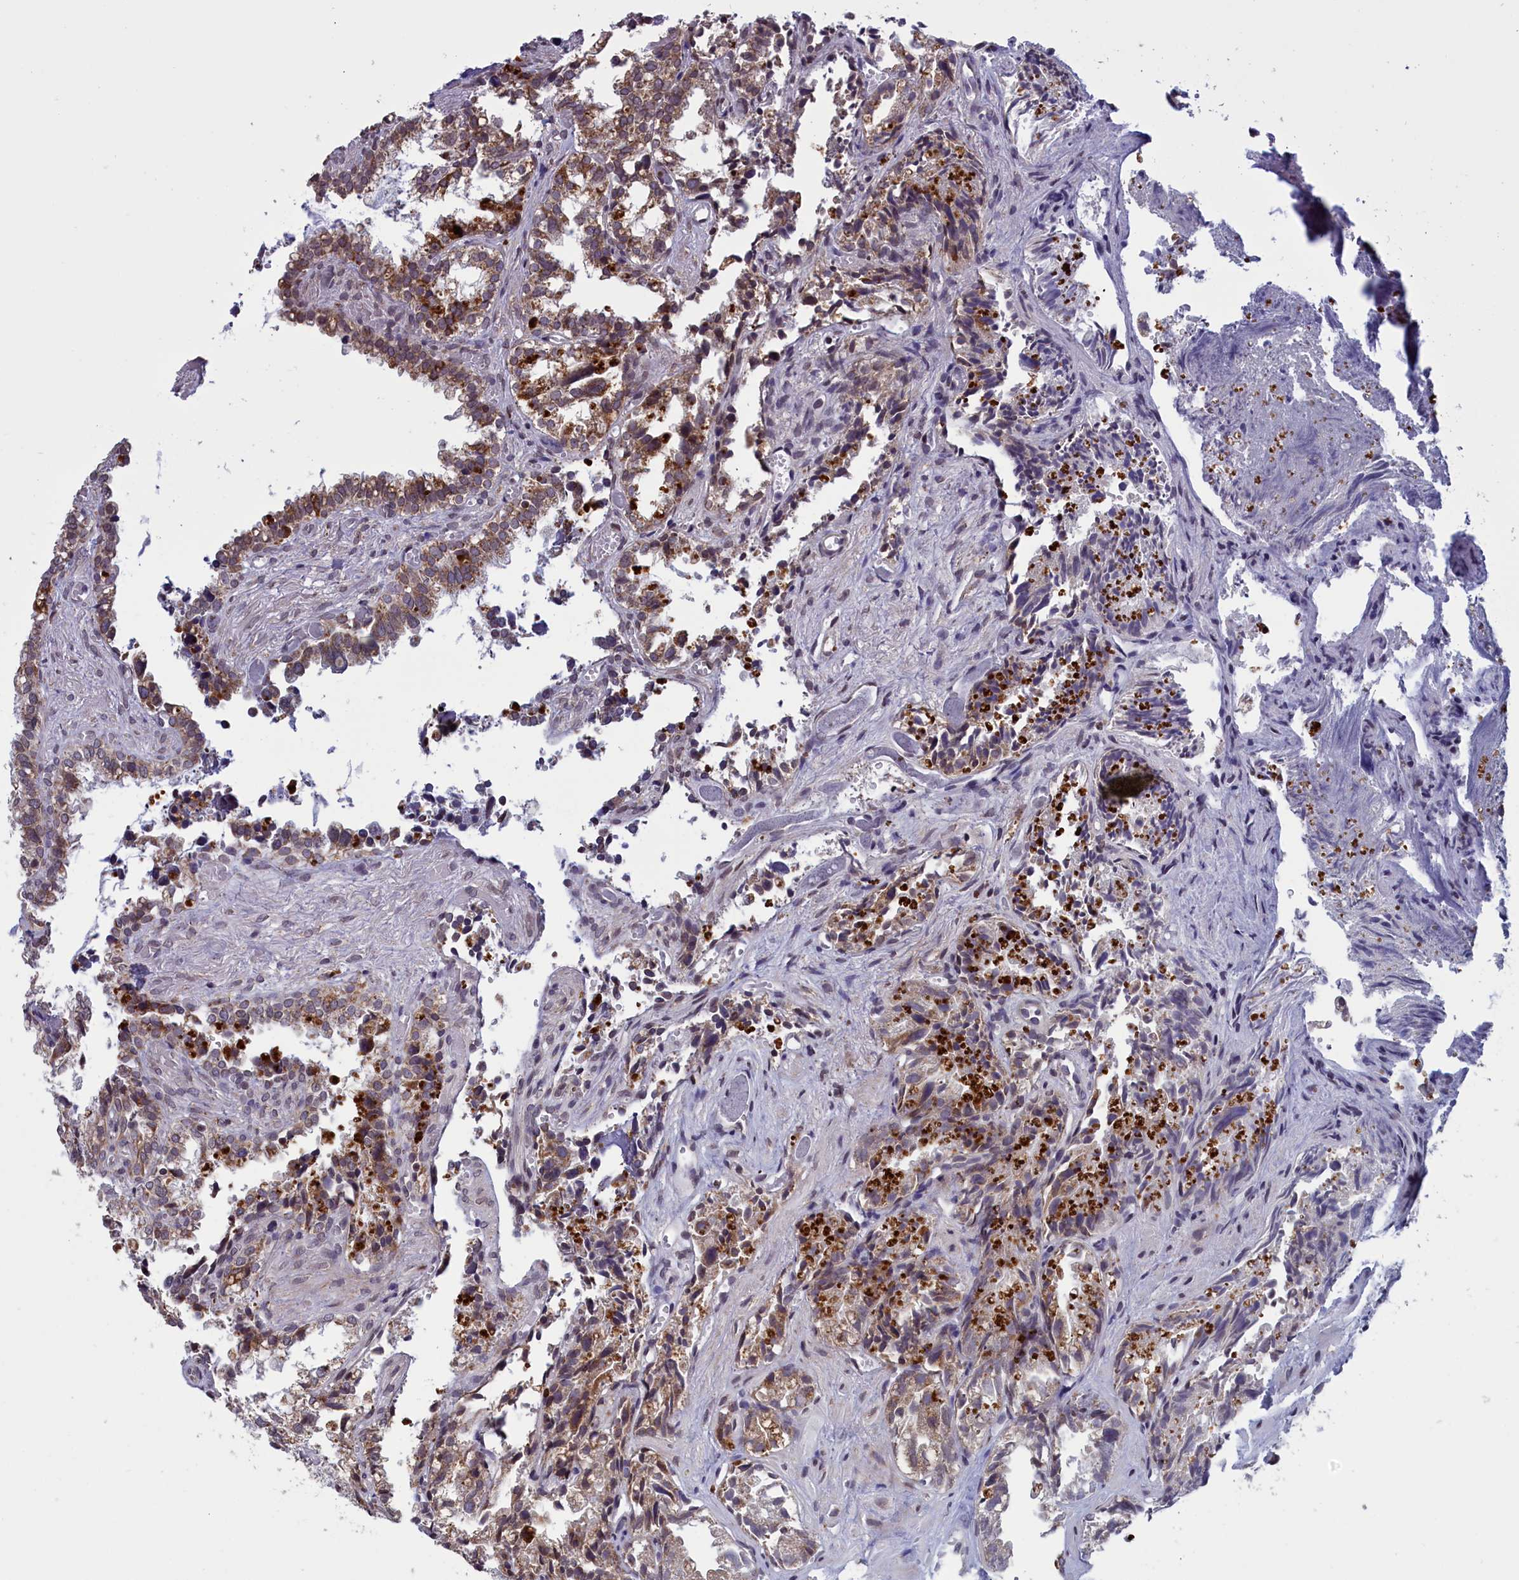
{"staining": {"intensity": "strong", "quantity": ">75%", "location": "cytoplasmic/membranous"}, "tissue": "seminal vesicle", "cell_type": "Glandular cells", "image_type": "normal", "snomed": [{"axis": "morphology", "description": "Normal tissue, NOS"}, {"axis": "topography", "description": "Prostate"}, {"axis": "topography", "description": "Seminal veicle"}], "caption": "This micrograph demonstrates unremarkable seminal vesicle stained with immunohistochemistry to label a protein in brown. The cytoplasmic/membranous of glandular cells show strong positivity for the protein. Nuclei are counter-stained blue.", "gene": "PARS2", "patient": {"sex": "male", "age": 51}}